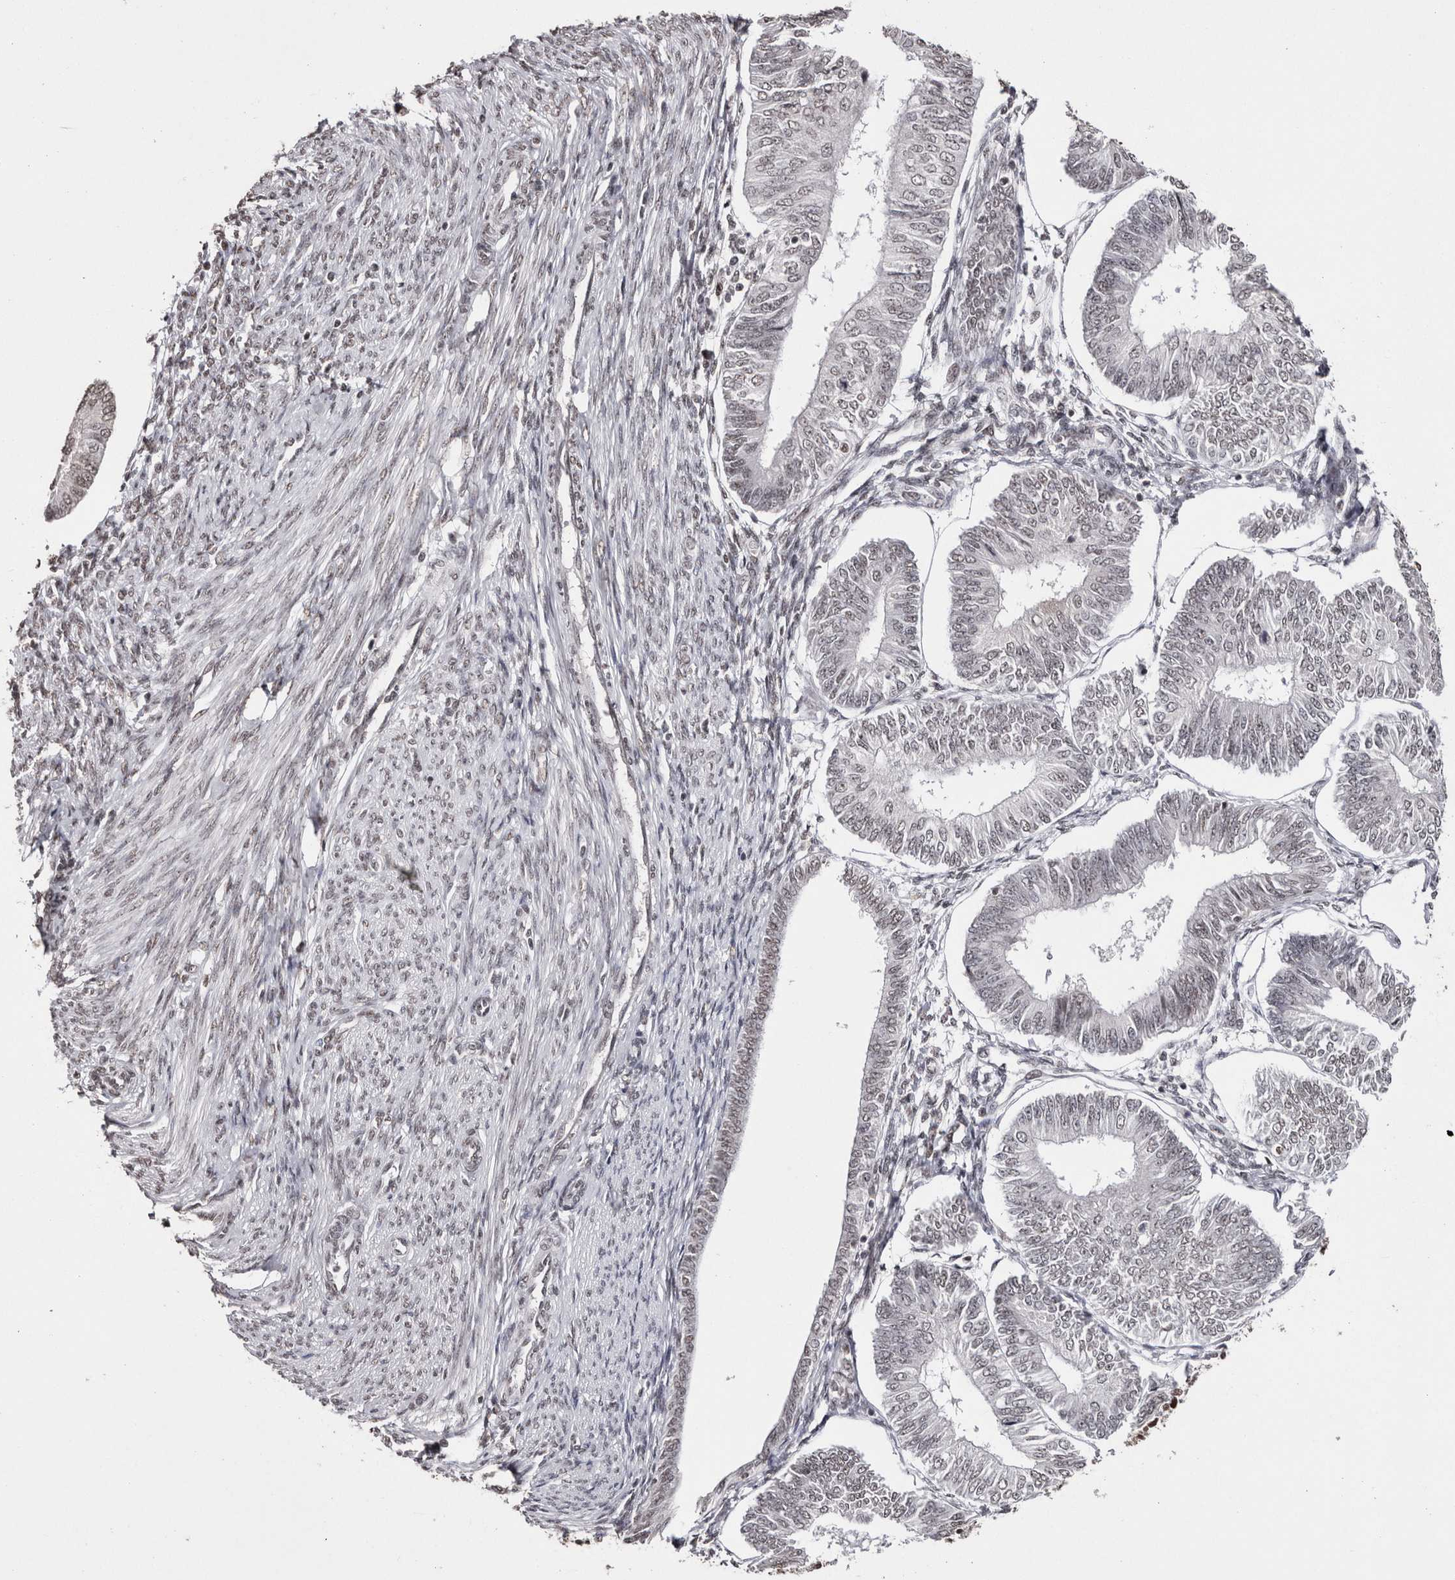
{"staining": {"intensity": "weak", "quantity": "25%-75%", "location": "nuclear"}, "tissue": "endometrial cancer", "cell_type": "Tumor cells", "image_type": "cancer", "snomed": [{"axis": "morphology", "description": "Adenocarcinoma, NOS"}, {"axis": "topography", "description": "Endometrium"}], "caption": "Immunohistochemical staining of human endometrial adenocarcinoma reveals low levels of weak nuclear staining in approximately 25%-75% of tumor cells.", "gene": "SMC1A", "patient": {"sex": "female", "age": 58}}